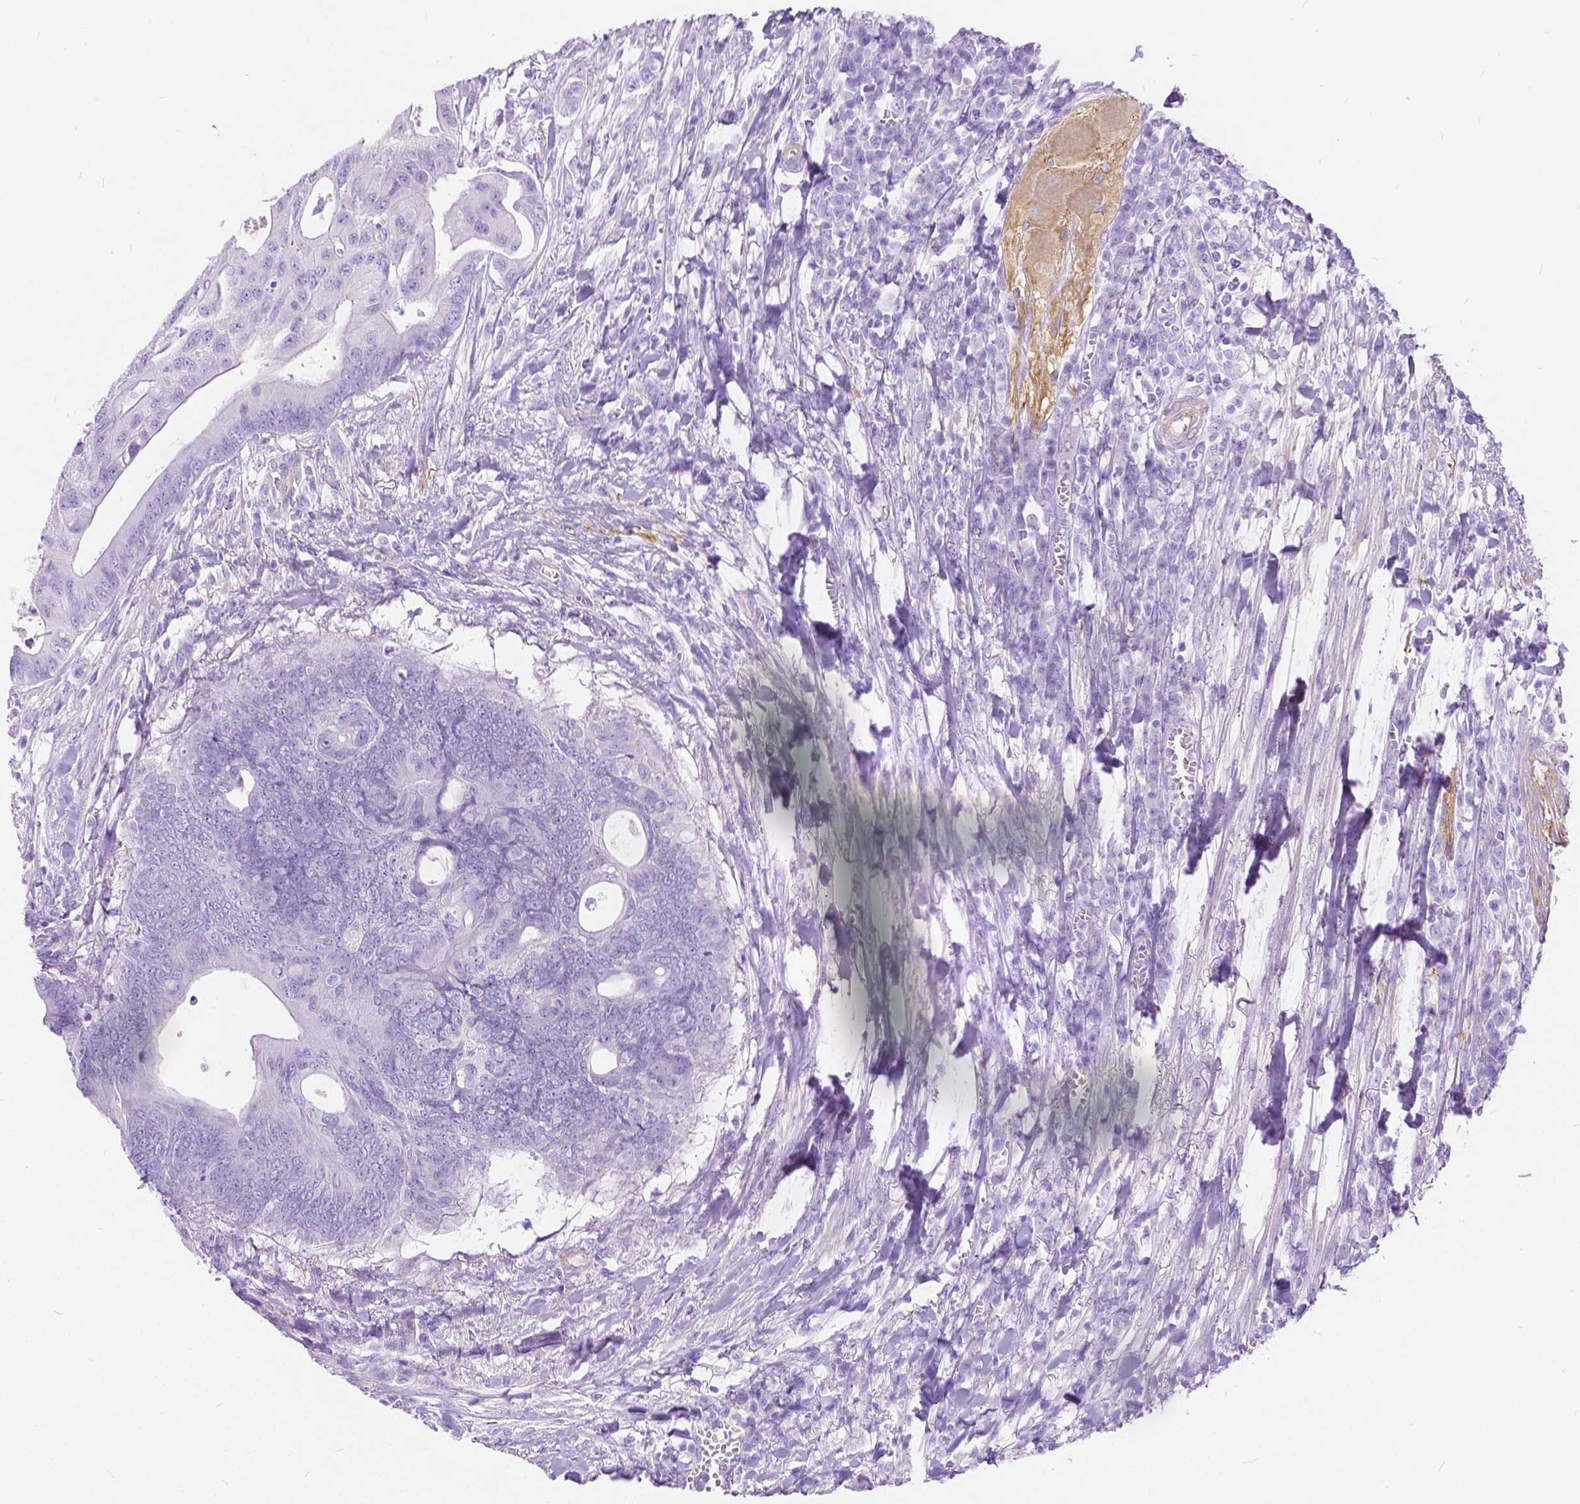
{"staining": {"intensity": "negative", "quantity": "none", "location": "none"}, "tissue": "colorectal cancer", "cell_type": "Tumor cells", "image_type": "cancer", "snomed": [{"axis": "morphology", "description": "Adenocarcinoma, NOS"}, {"axis": "topography", "description": "Colon"}], "caption": "Immunohistochemistry histopathology image of neoplastic tissue: human colorectal cancer (adenocarcinoma) stained with DAB (3,3'-diaminobenzidine) reveals no significant protein expression in tumor cells.", "gene": "CHRM1", "patient": {"sex": "male", "age": 65}}